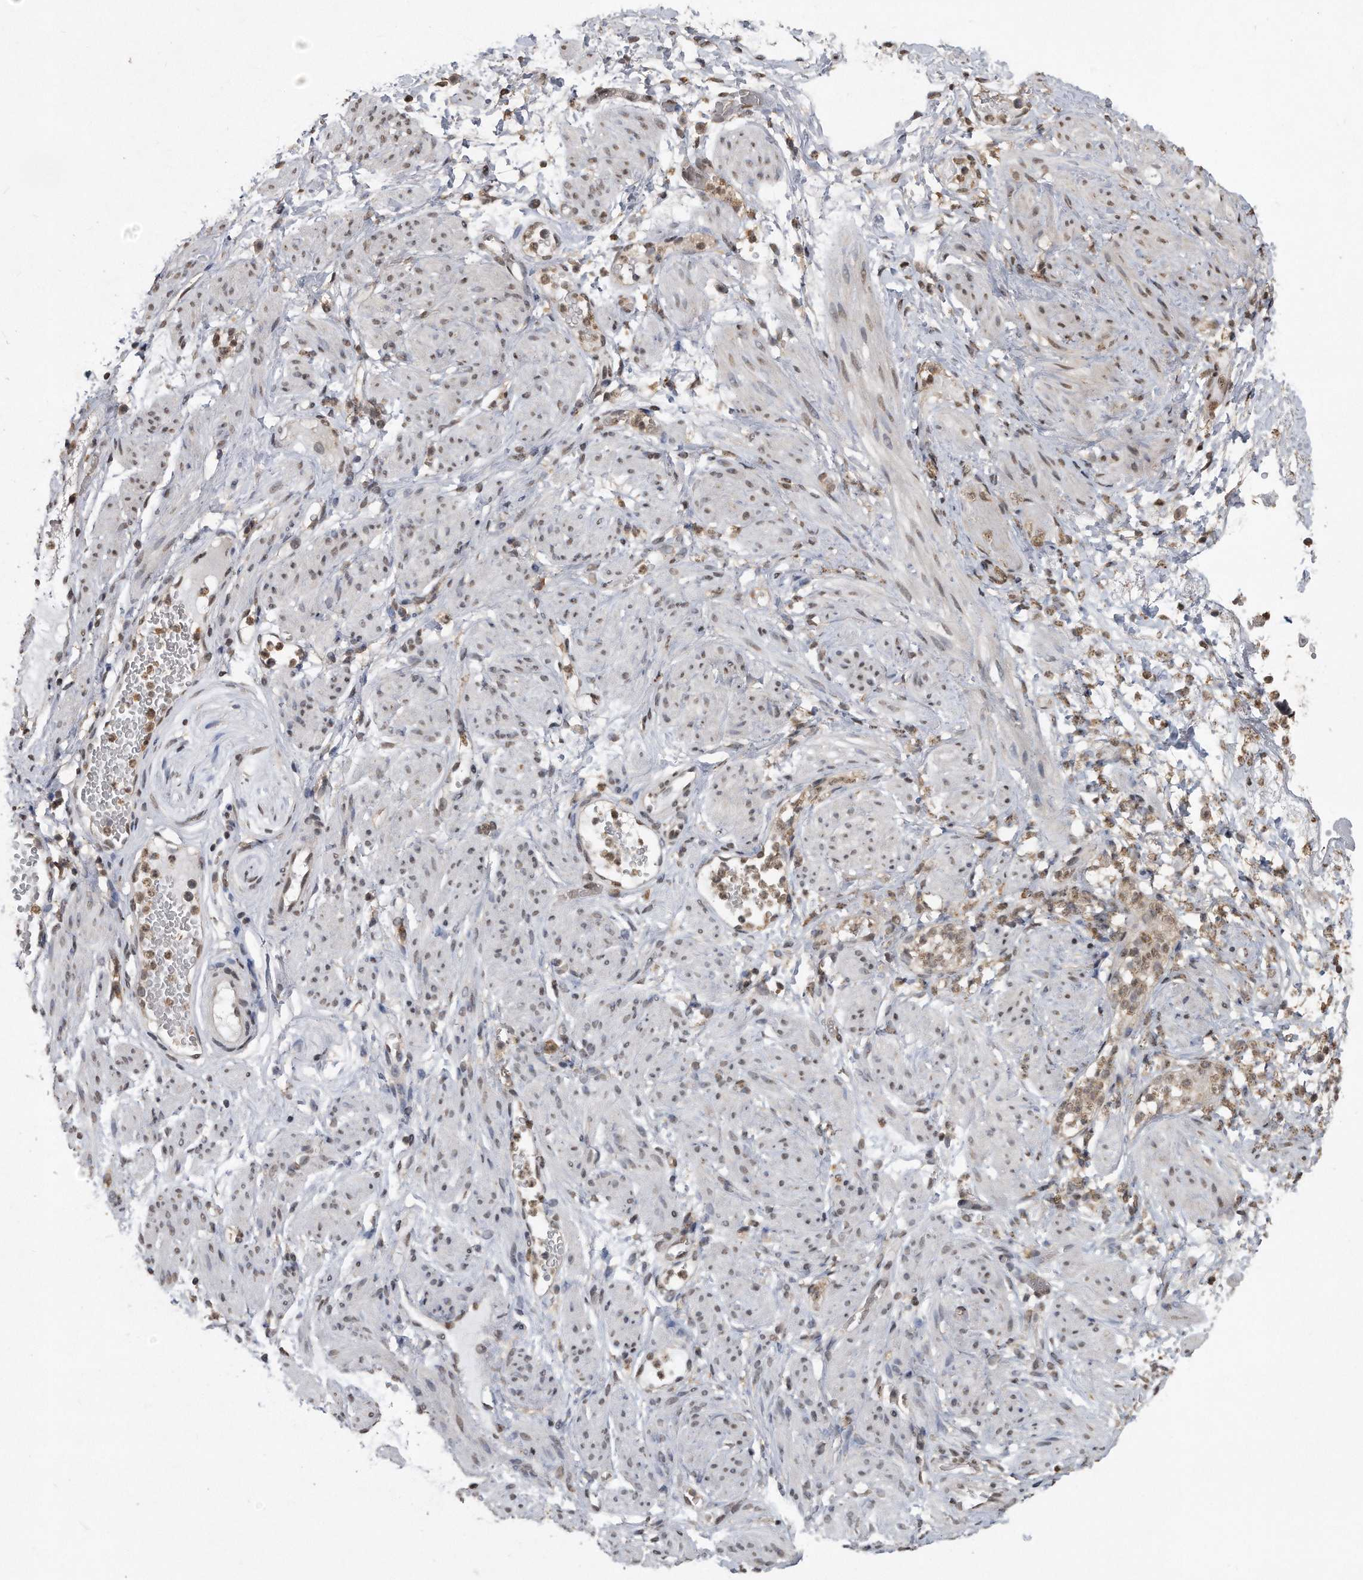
{"staining": {"intensity": "moderate", "quantity": "25%-75%", "location": "nuclear"}, "tissue": "soft tissue", "cell_type": "Chondrocytes", "image_type": "normal", "snomed": [{"axis": "morphology", "description": "Normal tissue, NOS"}, {"axis": "topography", "description": "Smooth muscle"}, {"axis": "topography", "description": "Peripheral nerve tissue"}], "caption": "This histopathology image reveals IHC staining of unremarkable human soft tissue, with medium moderate nuclear staining in about 25%-75% of chondrocytes.", "gene": "CRYZL1", "patient": {"sex": "female", "age": 39}}